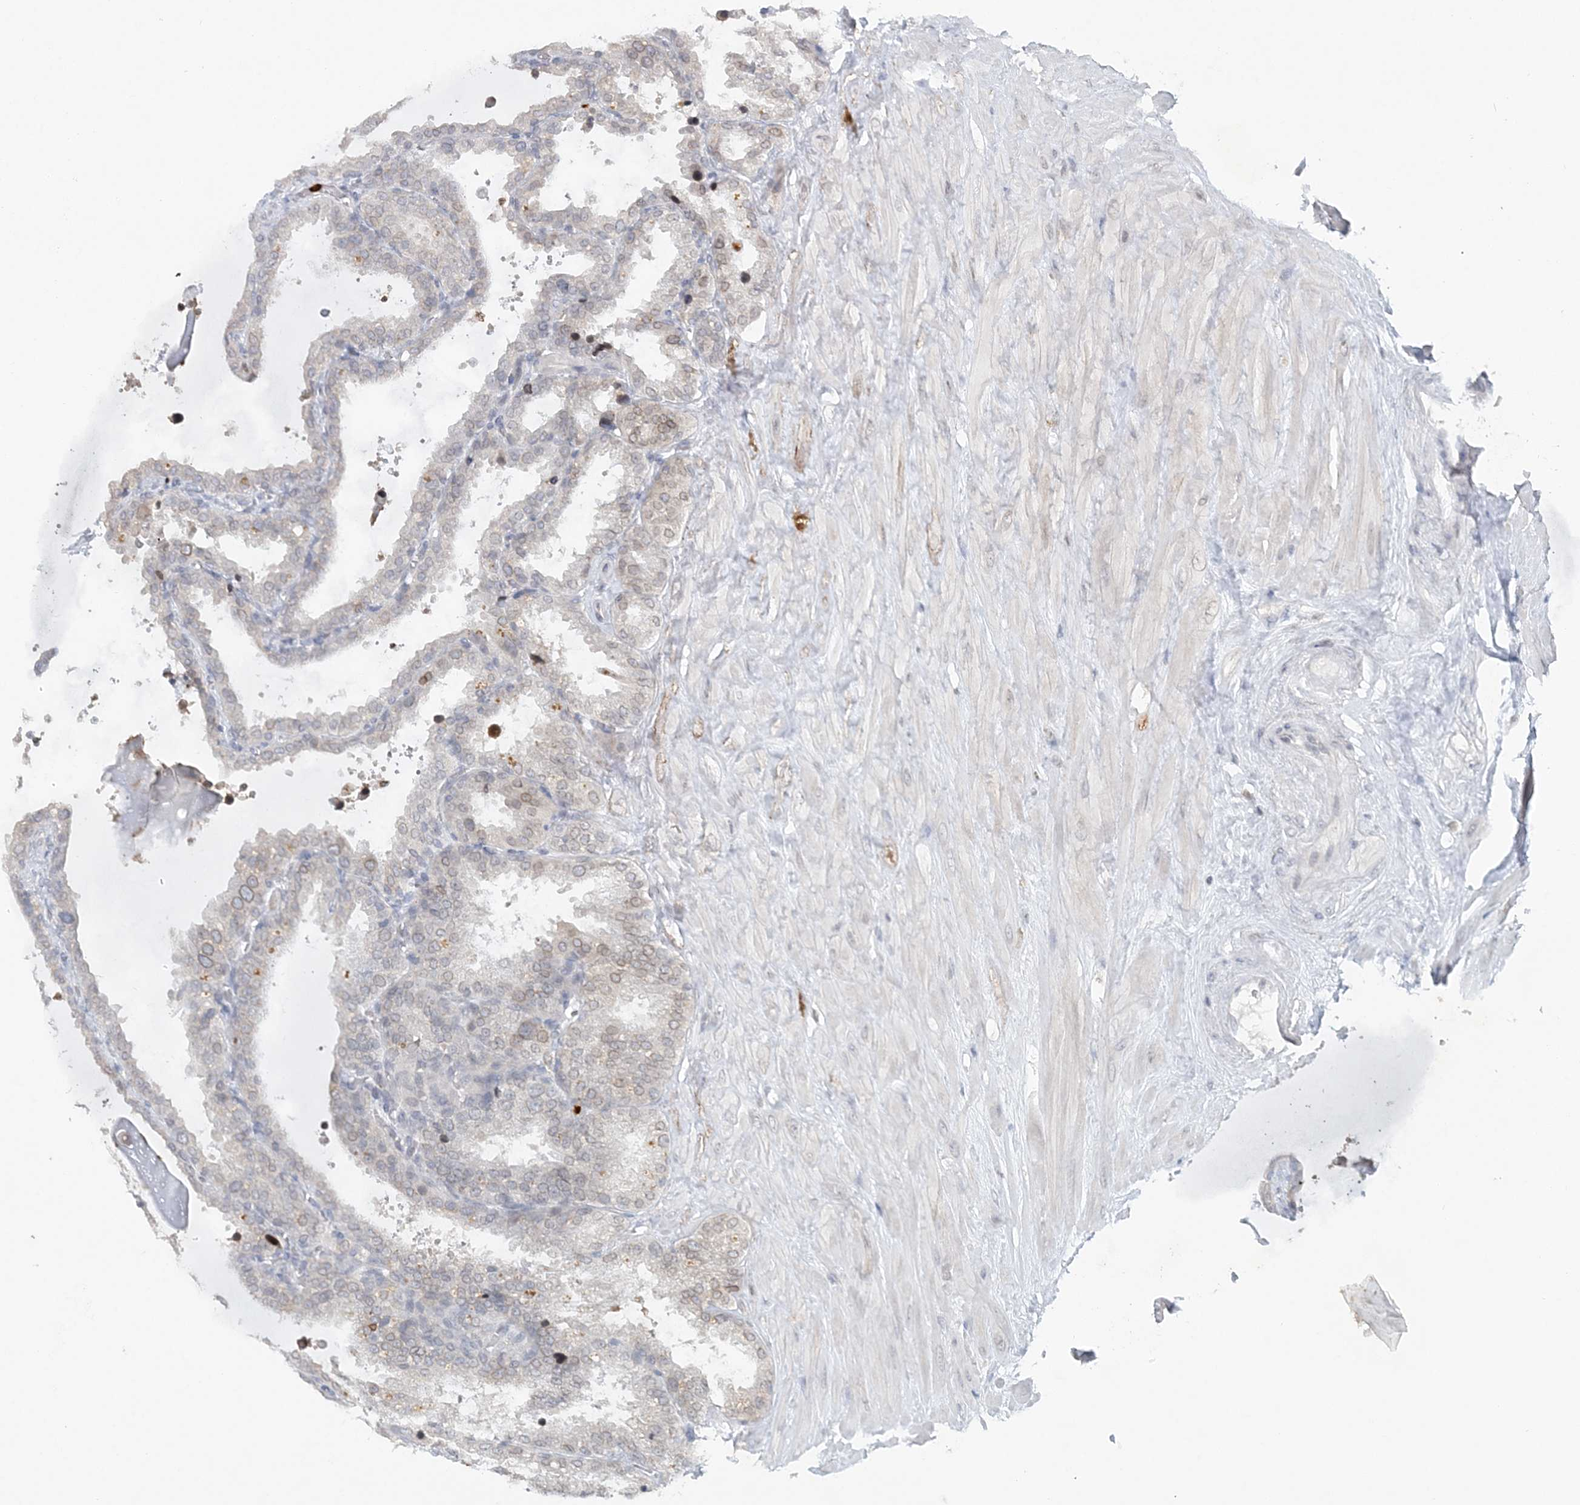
{"staining": {"intensity": "weak", "quantity": "<25%", "location": "cytoplasmic/membranous,nuclear"}, "tissue": "seminal vesicle", "cell_type": "Glandular cells", "image_type": "normal", "snomed": [{"axis": "morphology", "description": "Normal tissue, NOS"}, {"axis": "topography", "description": "Seminal veicle"}], "caption": "The immunohistochemistry micrograph has no significant staining in glandular cells of seminal vesicle. (DAB (3,3'-diaminobenzidine) immunohistochemistry, high magnification).", "gene": "NUP54", "patient": {"sex": "male", "age": 46}}